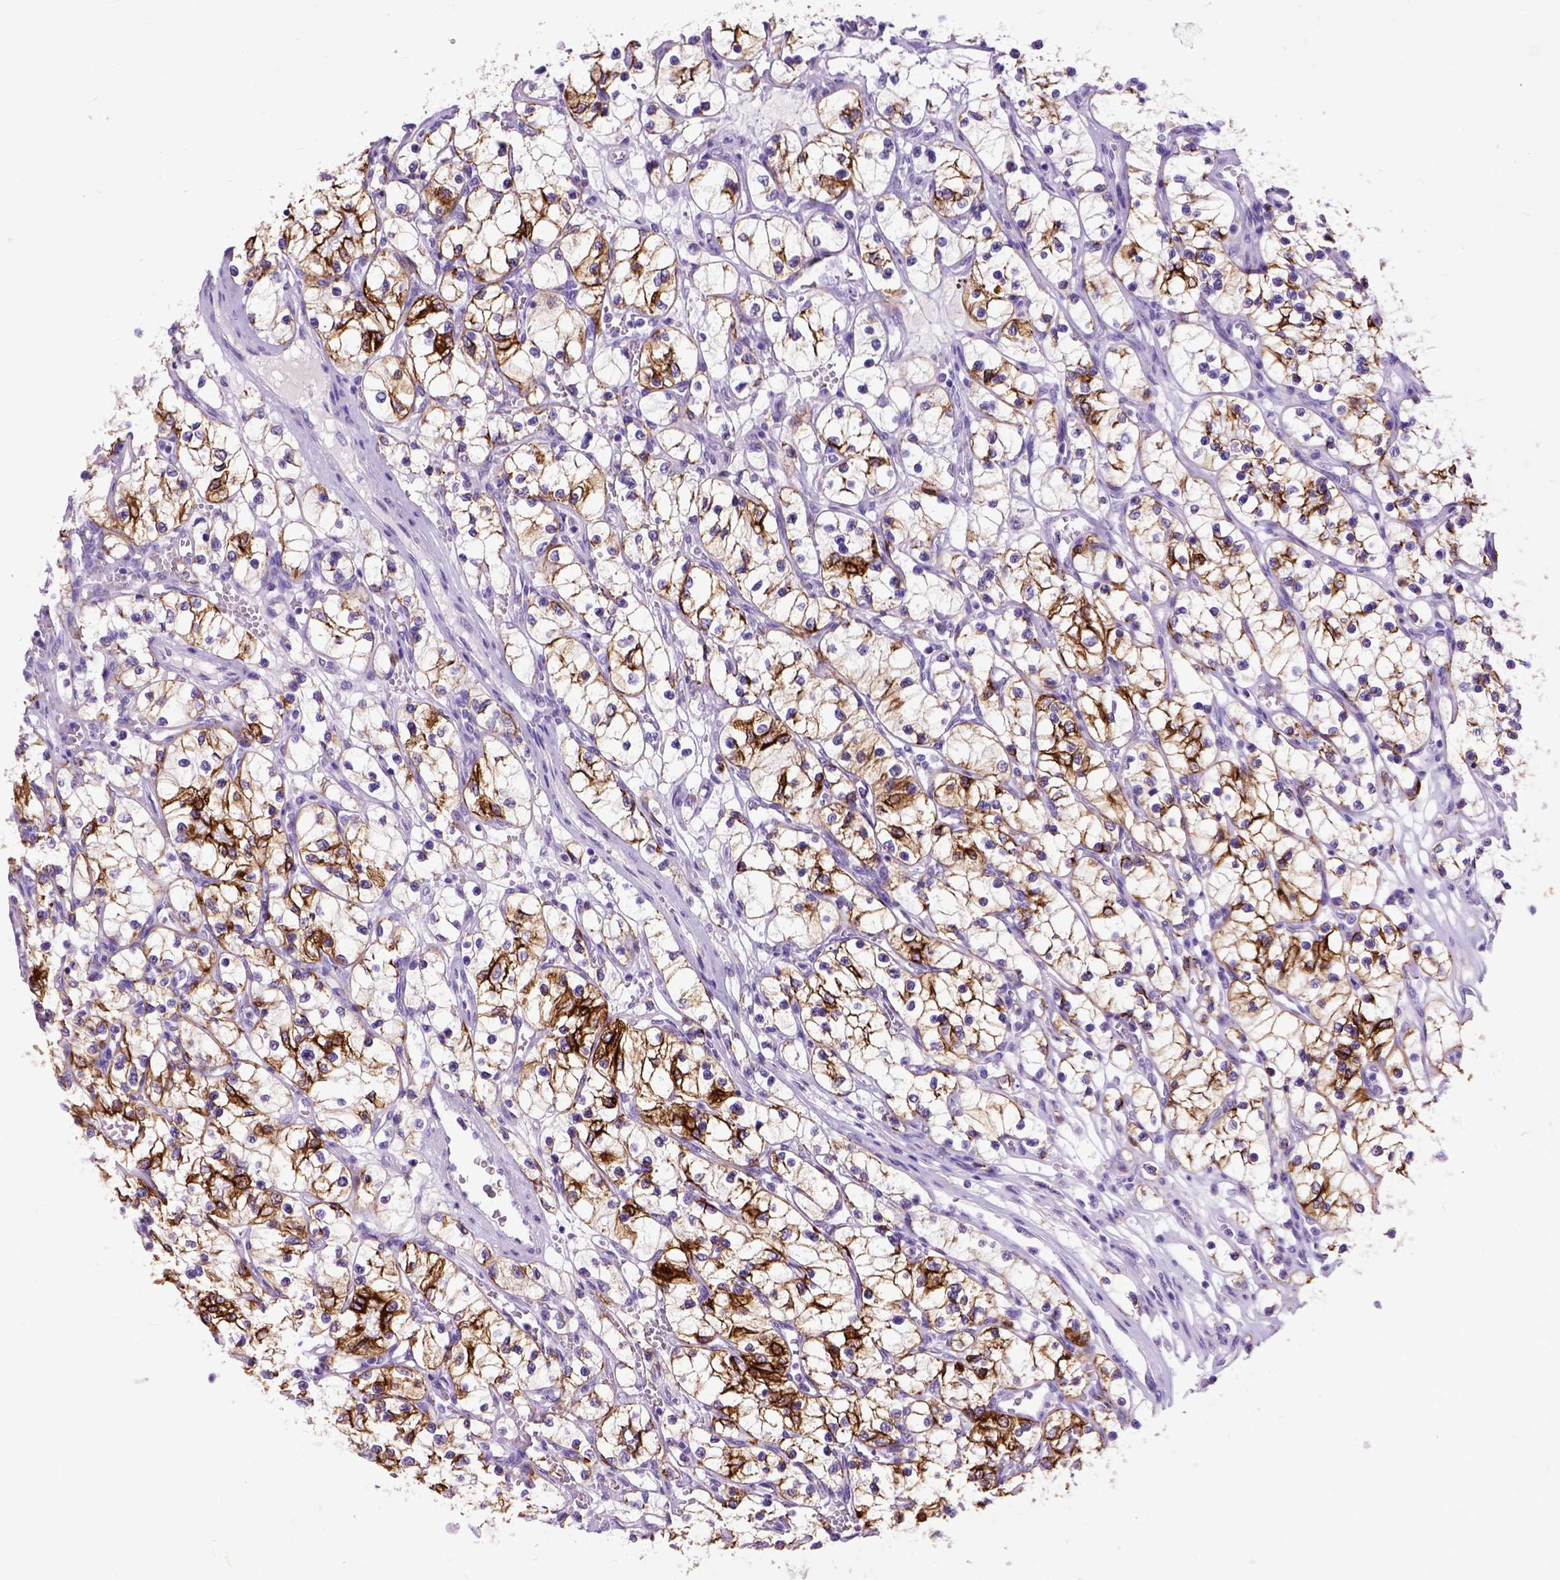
{"staining": {"intensity": "strong", "quantity": "25%-75%", "location": "cytoplasmic/membranous"}, "tissue": "renal cancer", "cell_type": "Tumor cells", "image_type": "cancer", "snomed": [{"axis": "morphology", "description": "Adenocarcinoma, NOS"}, {"axis": "topography", "description": "Kidney"}], "caption": "About 25%-75% of tumor cells in human renal cancer demonstrate strong cytoplasmic/membranous protein expression as visualized by brown immunohistochemical staining.", "gene": "RAB25", "patient": {"sex": "female", "age": 69}}